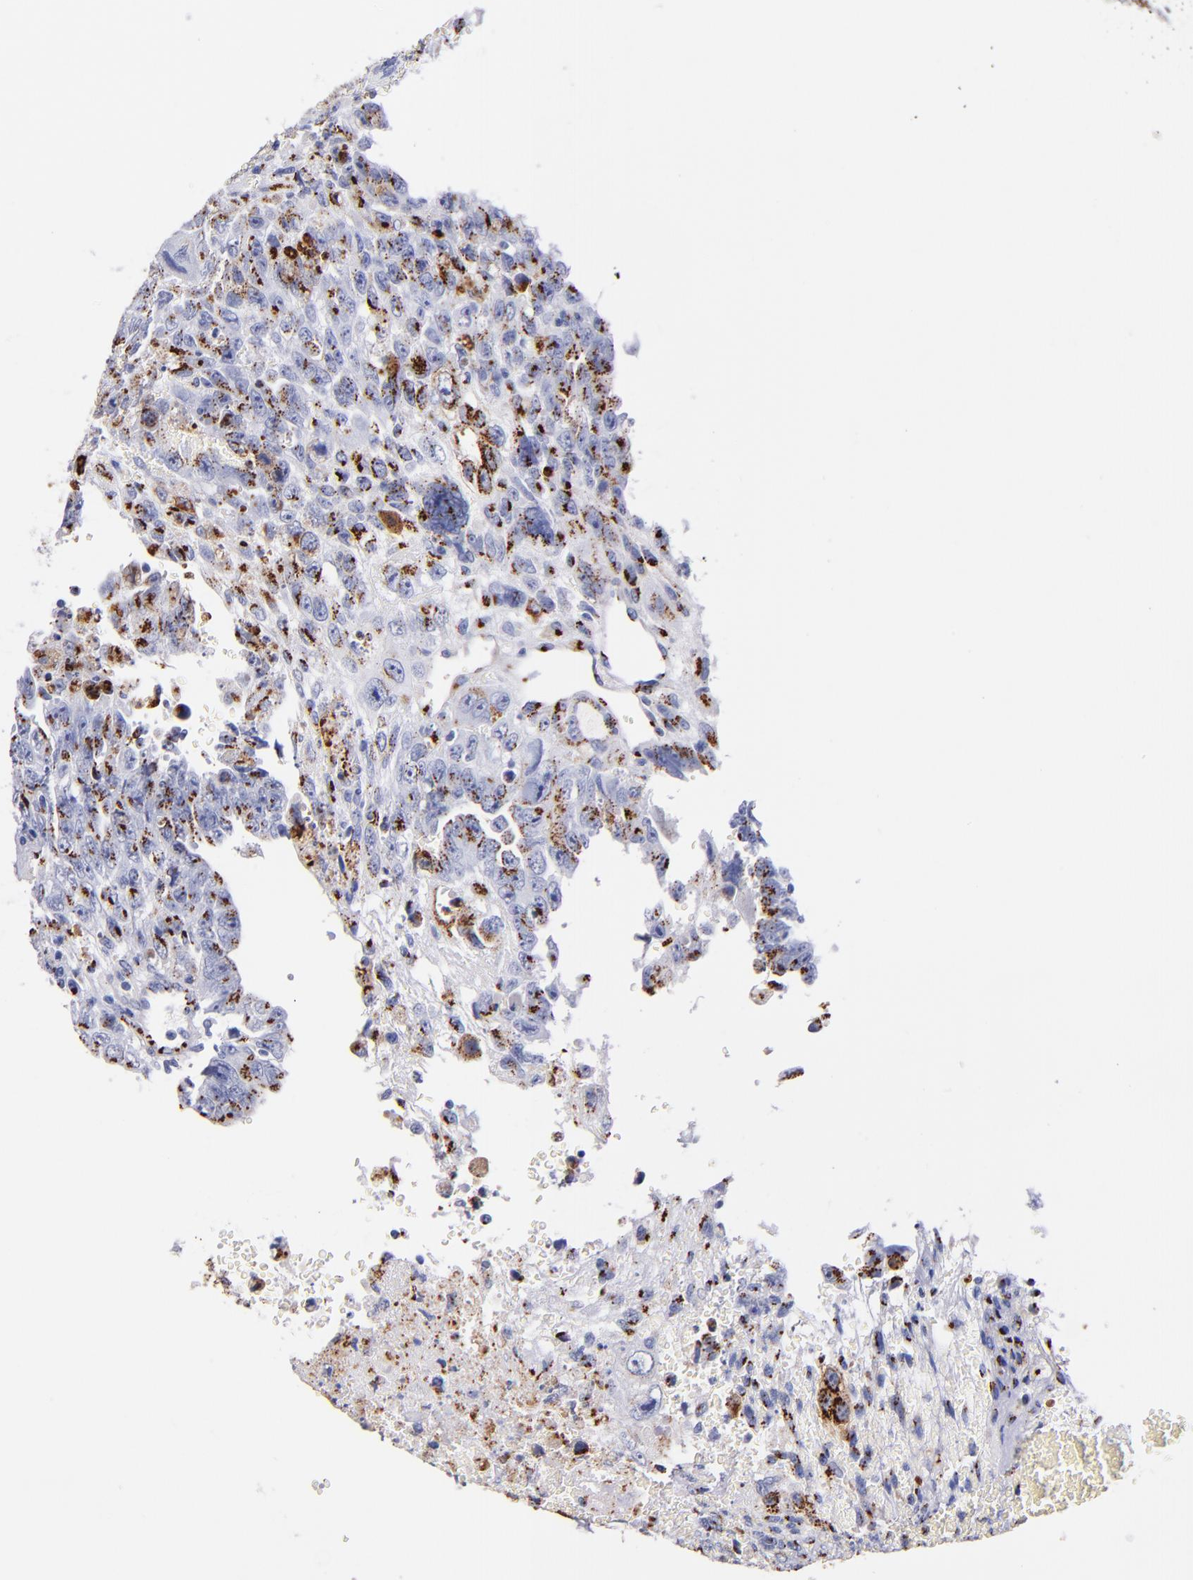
{"staining": {"intensity": "moderate", "quantity": "25%-75%", "location": "cytoplasmic/membranous"}, "tissue": "testis cancer", "cell_type": "Tumor cells", "image_type": "cancer", "snomed": [{"axis": "morphology", "description": "Carcinoma, Embryonal, NOS"}, {"axis": "topography", "description": "Testis"}], "caption": "Immunohistochemistry (IHC) staining of embryonal carcinoma (testis), which shows medium levels of moderate cytoplasmic/membranous staining in about 25%-75% of tumor cells indicating moderate cytoplasmic/membranous protein staining. The staining was performed using DAB (3,3'-diaminobenzidine) (brown) for protein detection and nuclei were counterstained in hematoxylin (blue).", "gene": "GOLIM4", "patient": {"sex": "male", "age": 28}}